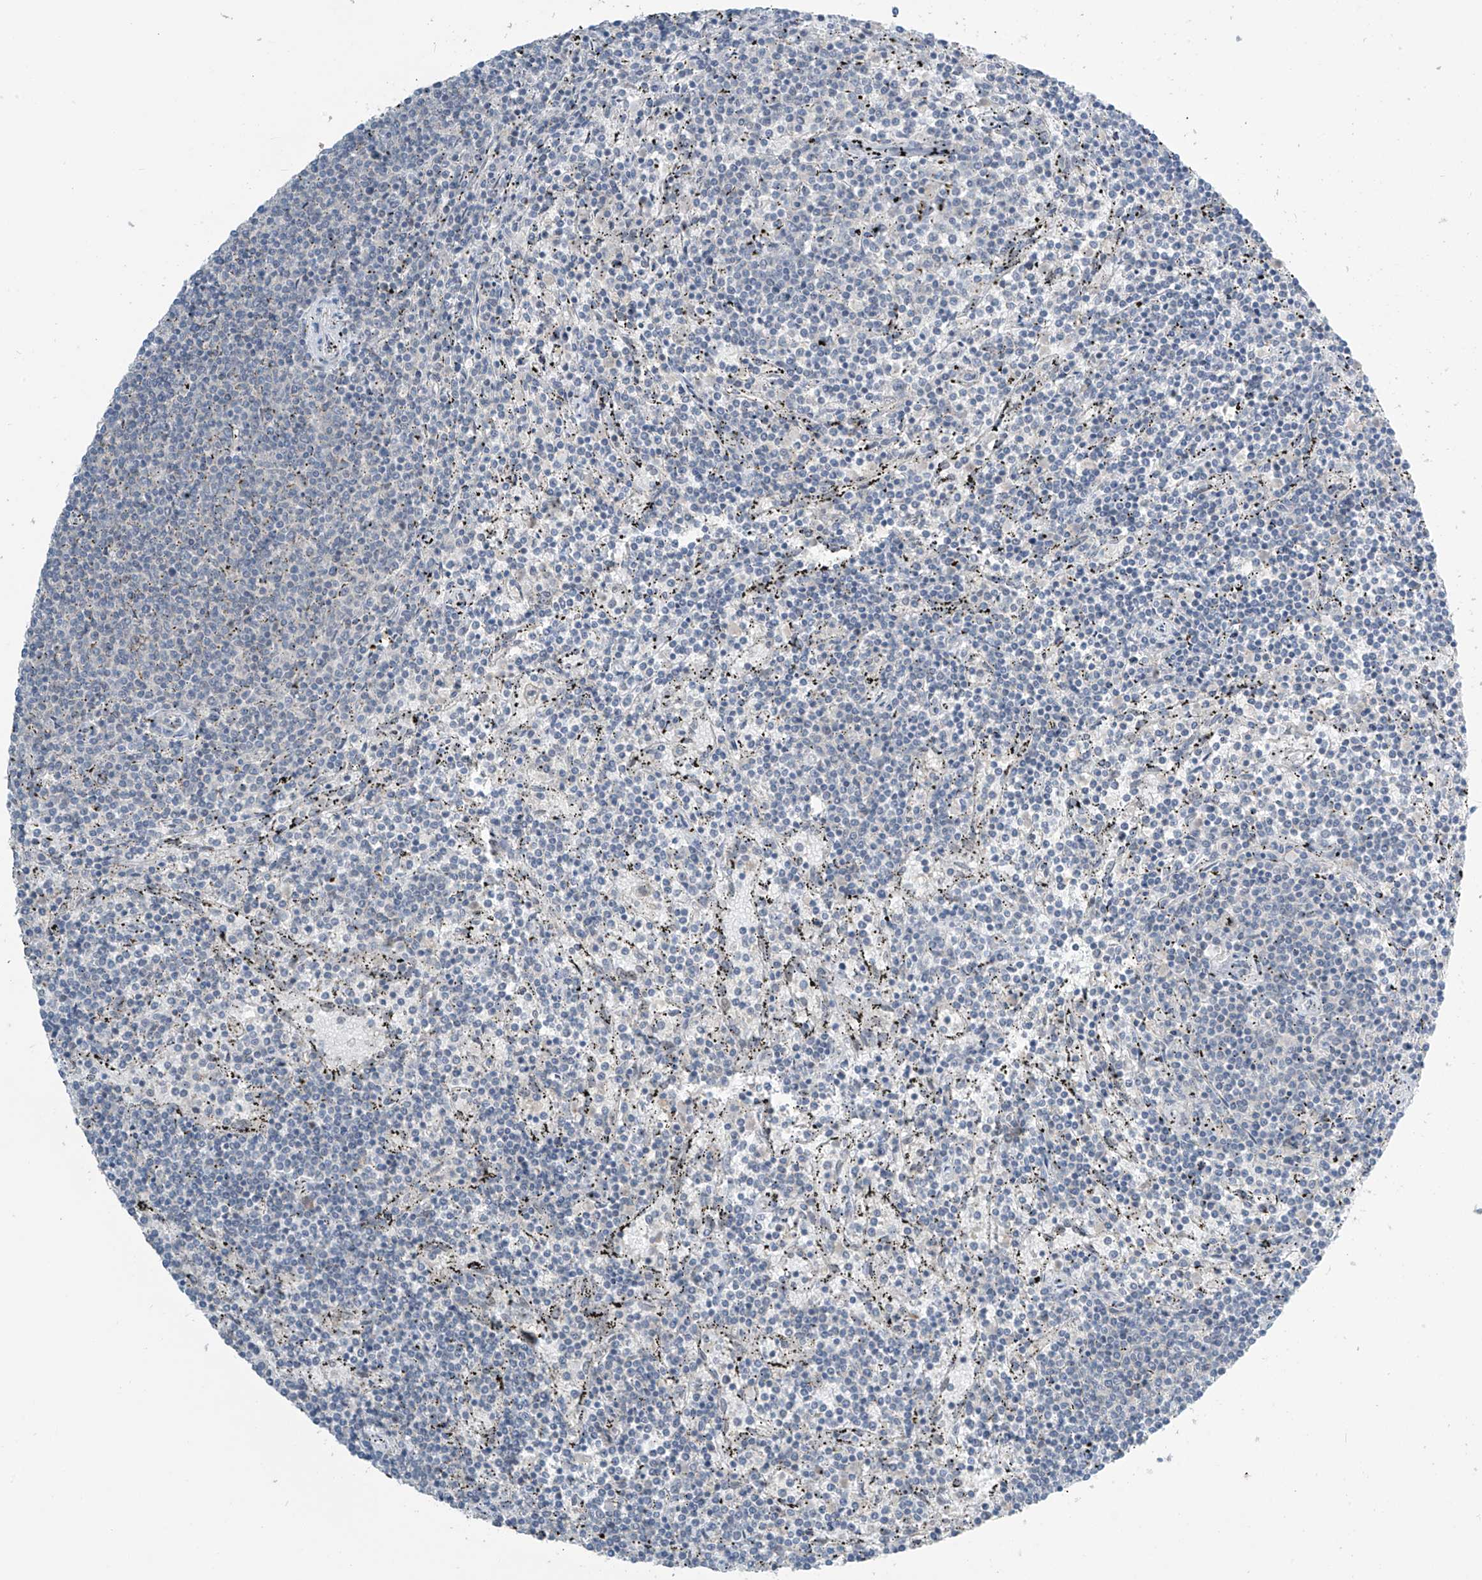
{"staining": {"intensity": "negative", "quantity": "none", "location": "none"}, "tissue": "lymphoma", "cell_type": "Tumor cells", "image_type": "cancer", "snomed": [{"axis": "morphology", "description": "Malignant lymphoma, non-Hodgkin's type, Low grade"}, {"axis": "topography", "description": "Spleen"}], "caption": "Immunohistochemical staining of malignant lymphoma, non-Hodgkin's type (low-grade) shows no significant staining in tumor cells.", "gene": "METAP1D", "patient": {"sex": "female", "age": 50}}